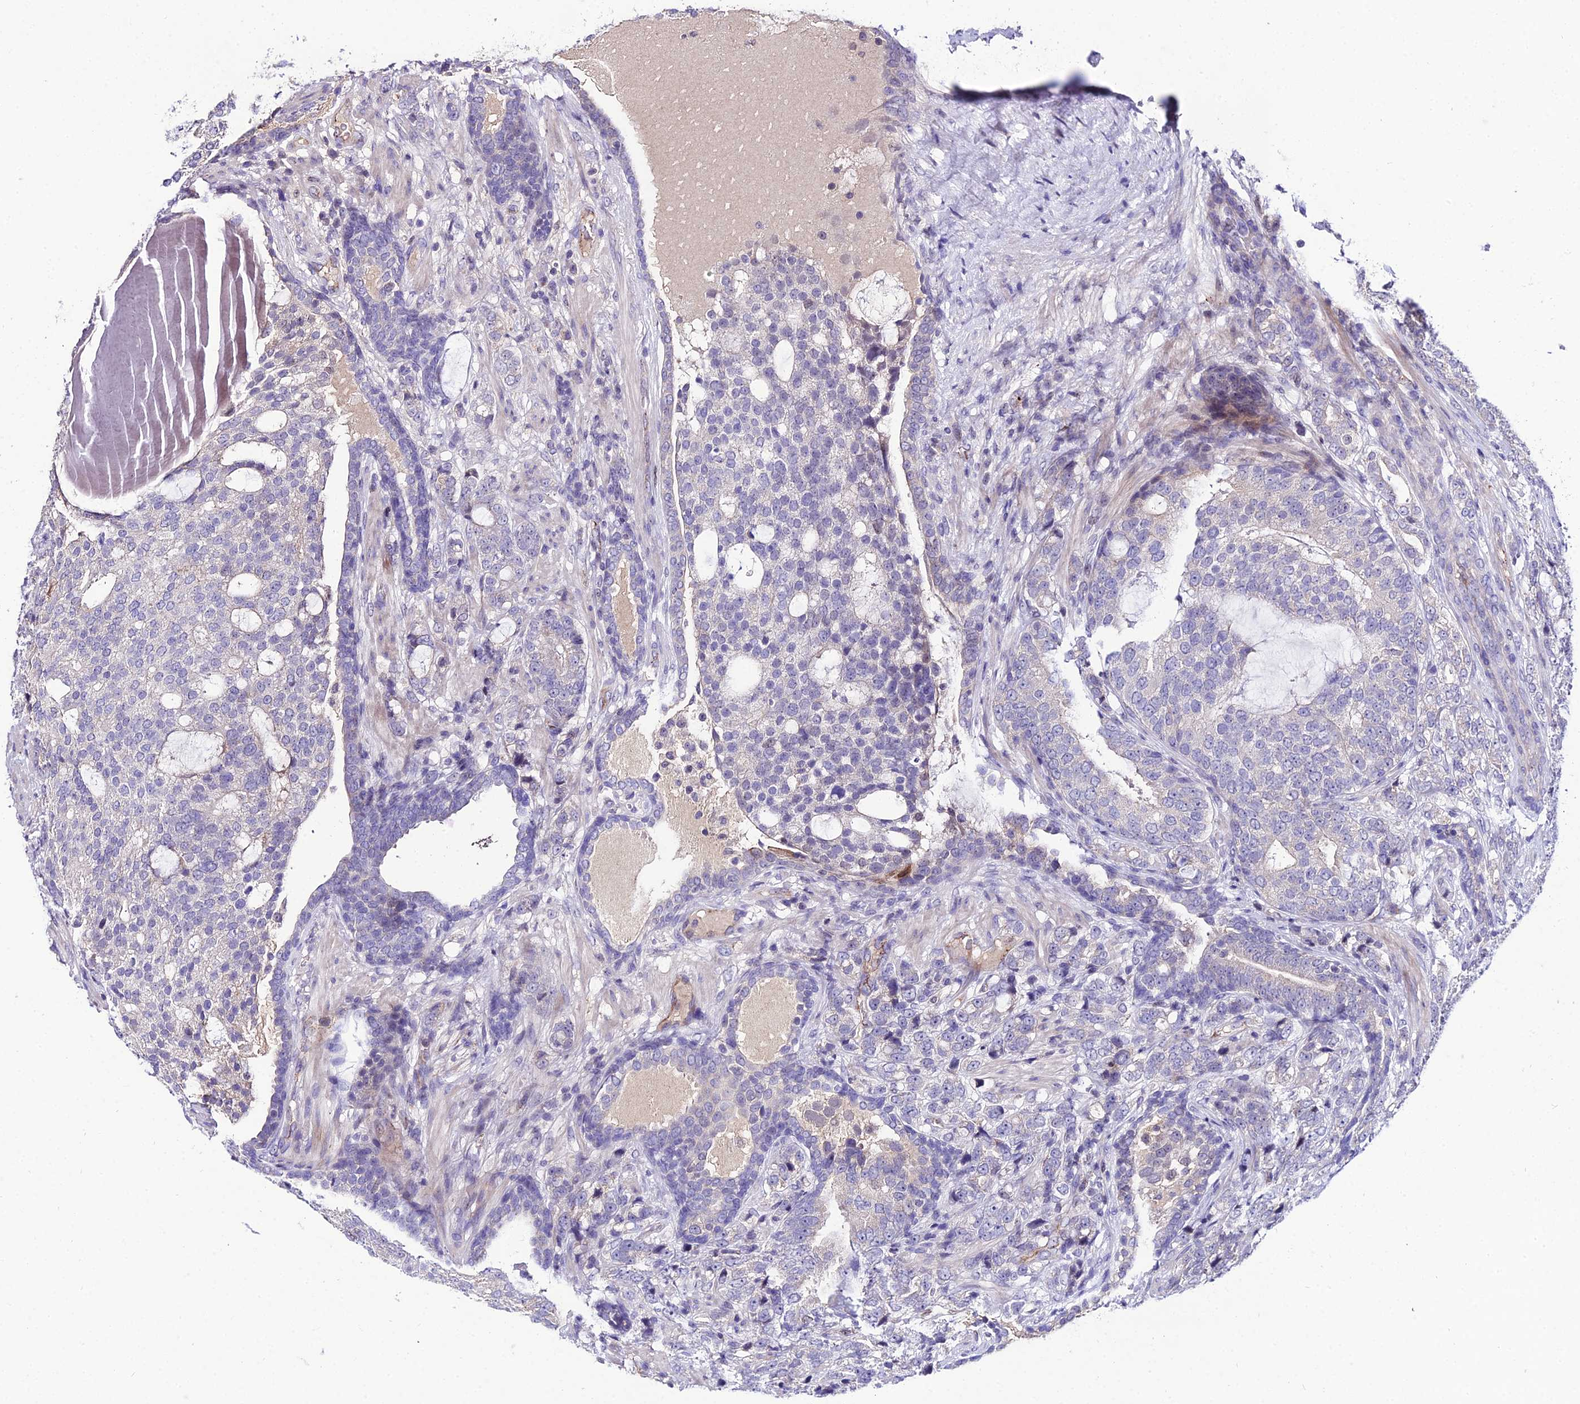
{"staining": {"intensity": "negative", "quantity": "none", "location": "none"}, "tissue": "prostate cancer", "cell_type": "Tumor cells", "image_type": "cancer", "snomed": [{"axis": "morphology", "description": "Adenocarcinoma, High grade"}, {"axis": "topography", "description": "Prostate"}], "caption": "High-grade adenocarcinoma (prostate) was stained to show a protein in brown. There is no significant staining in tumor cells. The staining was performed using DAB to visualize the protein expression in brown, while the nuclei were stained in blue with hematoxylin (Magnification: 20x).", "gene": "SHQ1", "patient": {"sex": "male", "age": 67}}